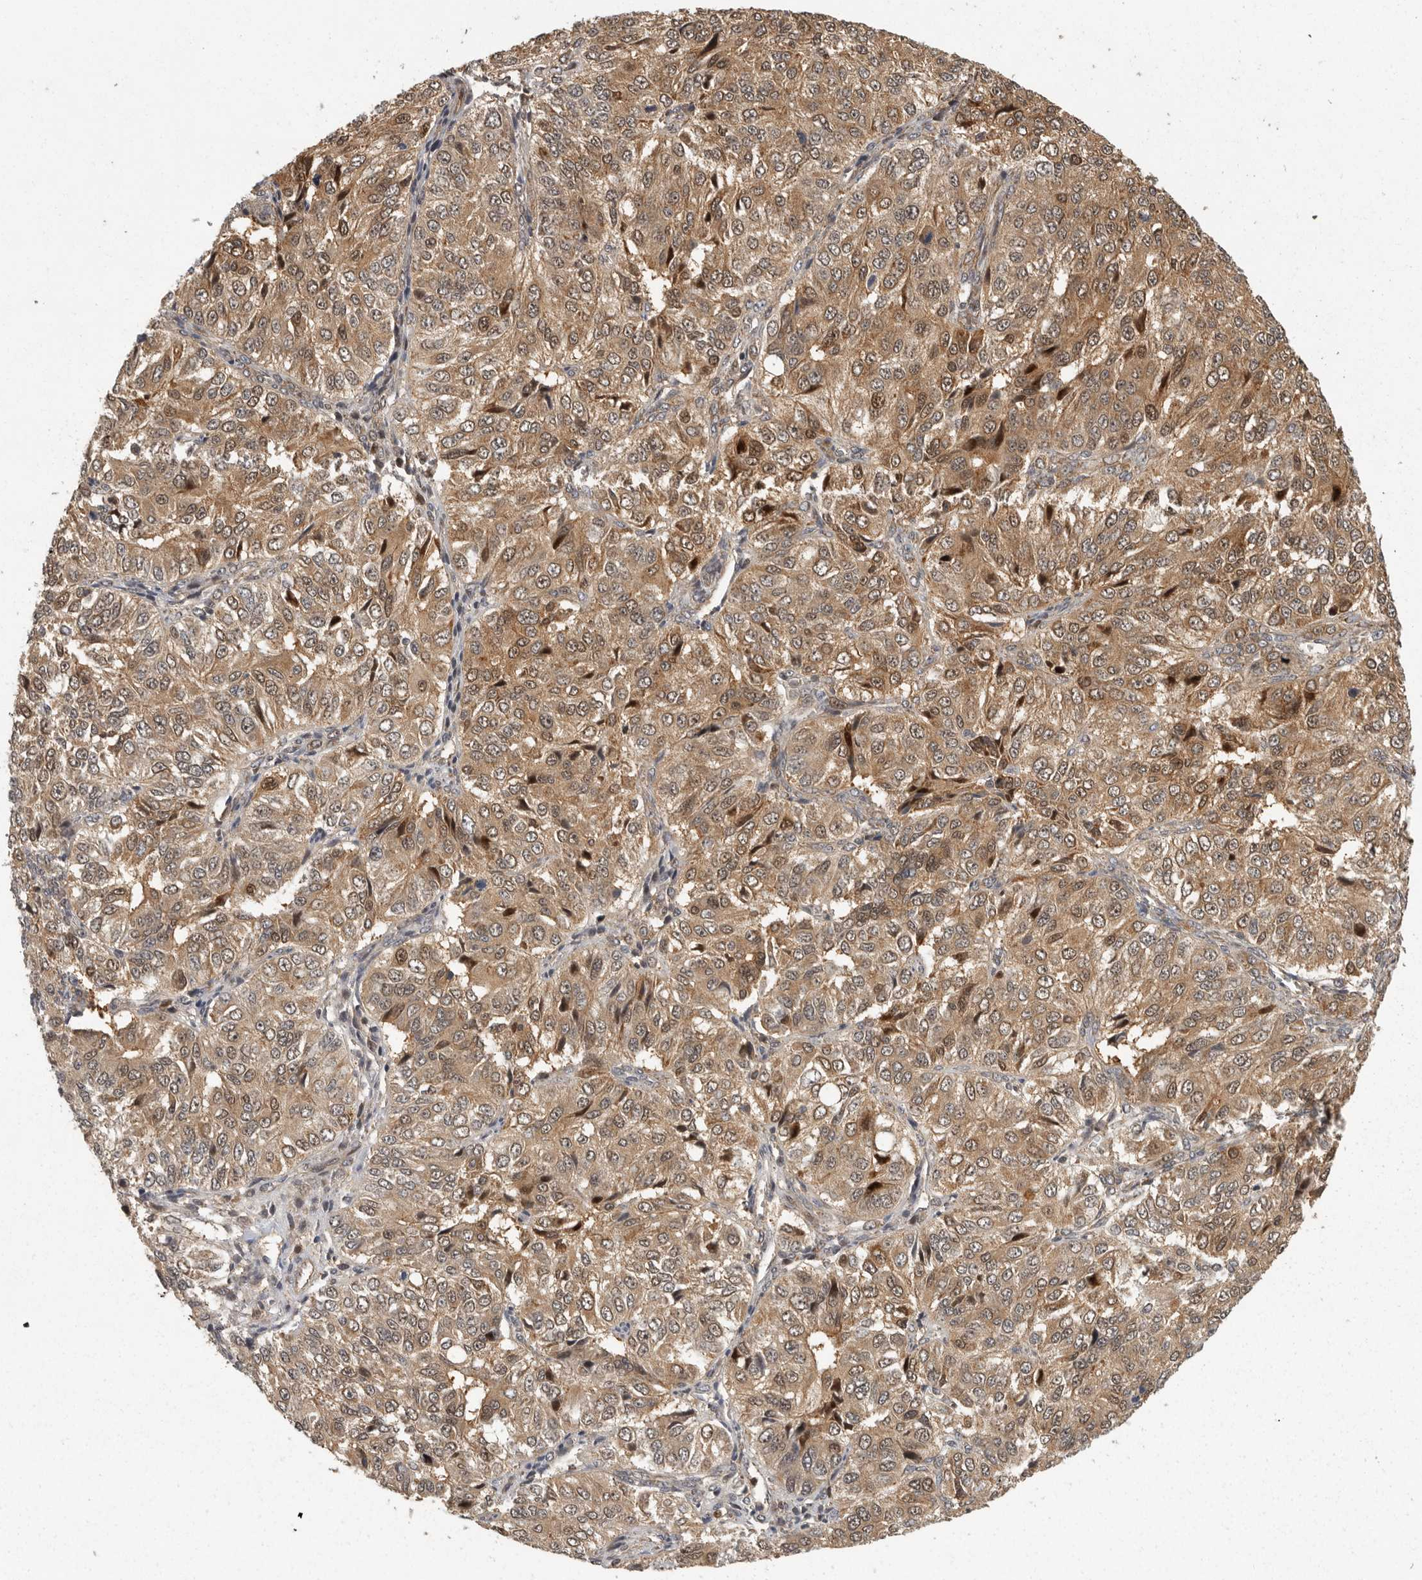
{"staining": {"intensity": "moderate", "quantity": ">75%", "location": "cytoplasmic/membranous,nuclear"}, "tissue": "ovarian cancer", "cell_type": "Tumor cells", "image_type": "cancer", "snomed": [{"axis": "morphology", "description": "Carcinoma, endometroid"}, {"axis": "topography", "description": "Ovary"}], "caption": "Moderate cytoplasmic/membranous and nuclear protein staining is present in about >75% of tumor cells in ovarian cancer (endometroid carcinoma). The staining is performed using DAB brown chromogen to label protein expression. The nuclei are counter-stained blue using hematoxylin.", "gene": "SWT1", "patient": {"sex": "female", "age": 51}}